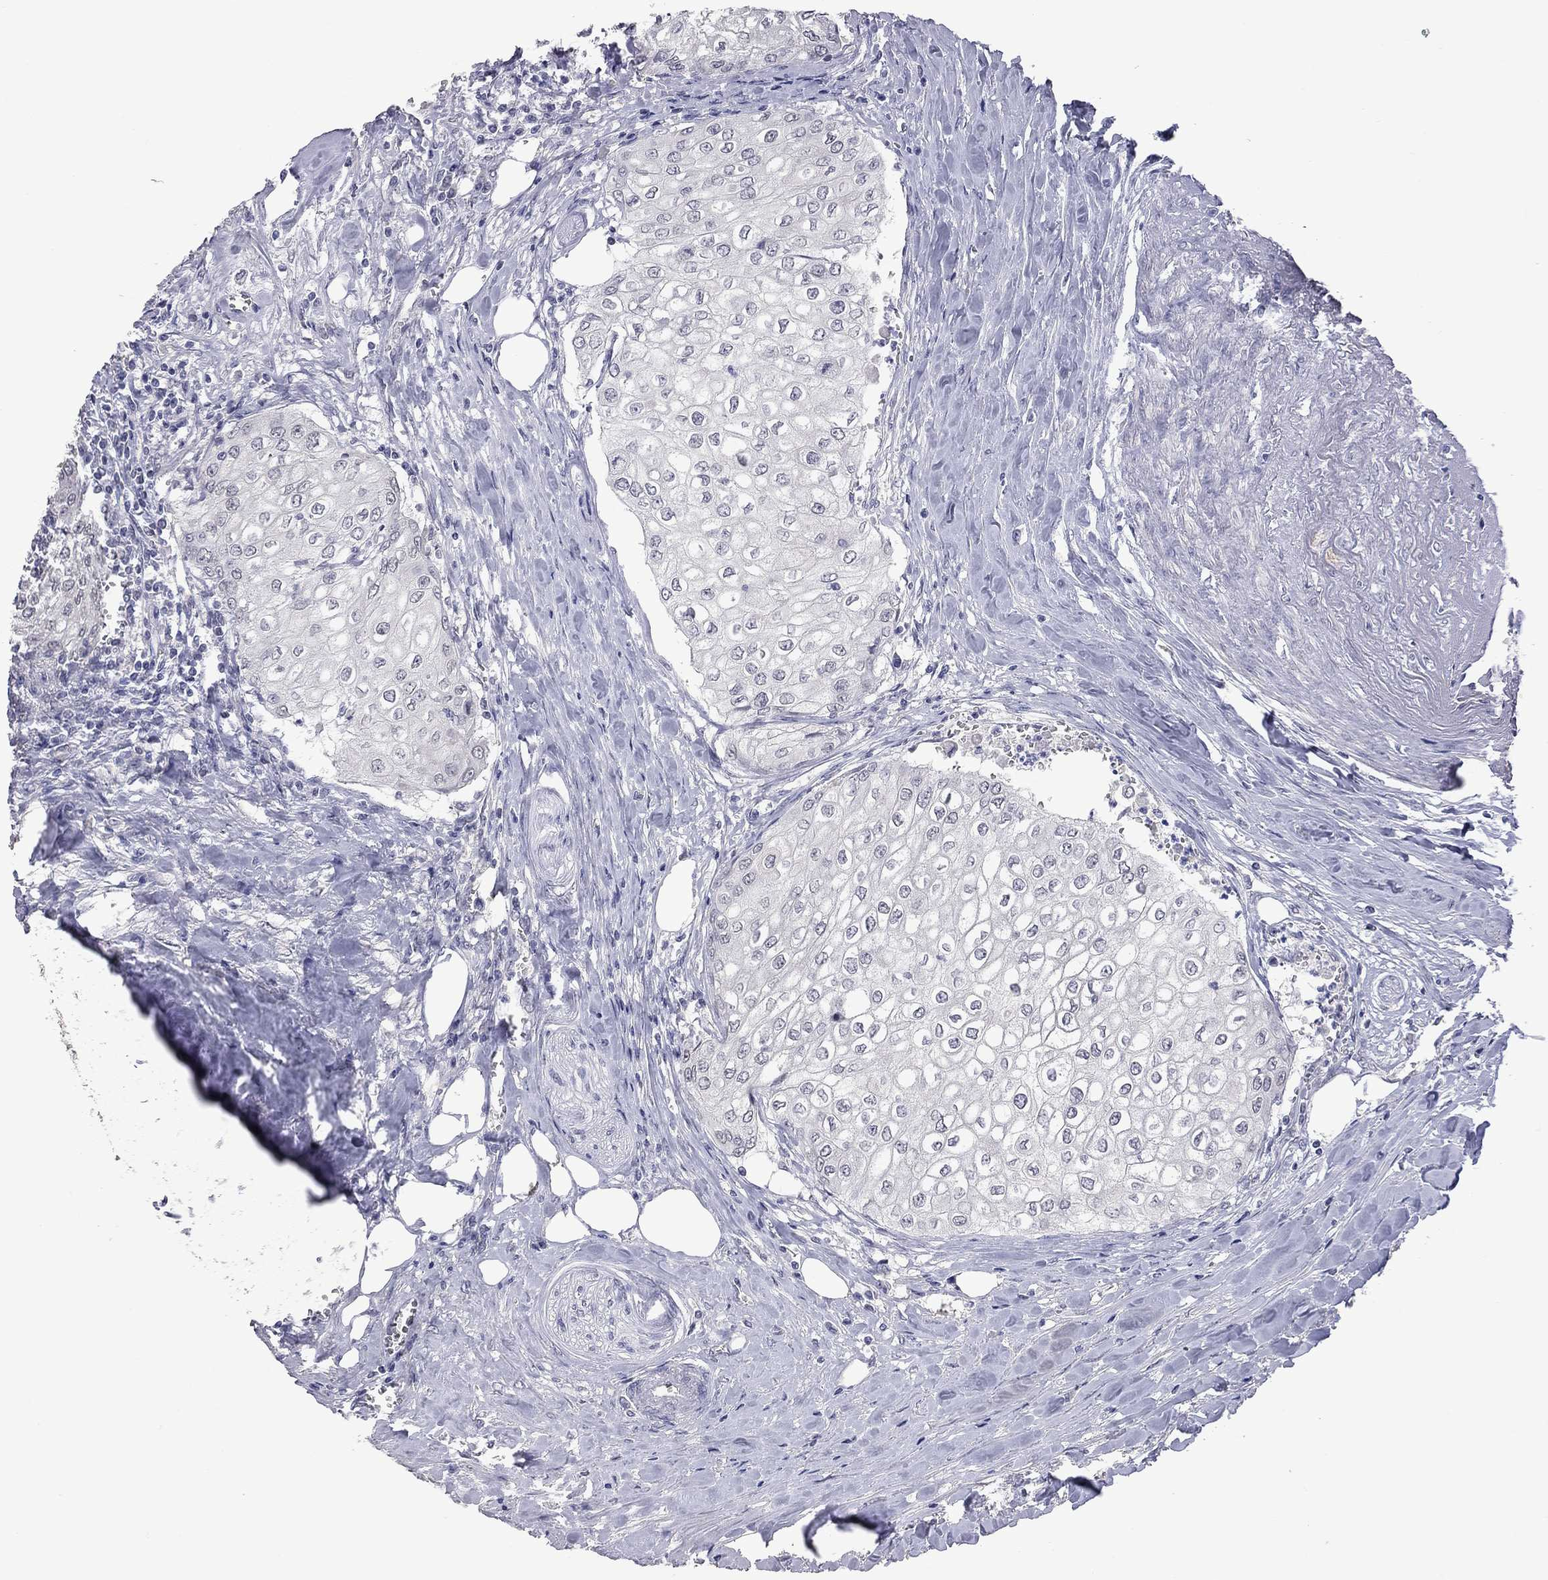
{"staining": {"intensity": "negative", "quantity": "none", "location": "none"}, "tissue": "urothelial cancer", "cell_type": "Tumor cells", "image_type": "cancer", "snomed": [{"axis": "morphology", "description": "Urothelial carcinoma, High grade"}, {"axis": "topography", "description": "Urinary bladder"}], "caption": "An image of high-grade urothelial carcinoma stained for a protein shows no brown staining in tumor cells.", "gene": "FABP12", "patient": {"sex": "male", "age": 62}}